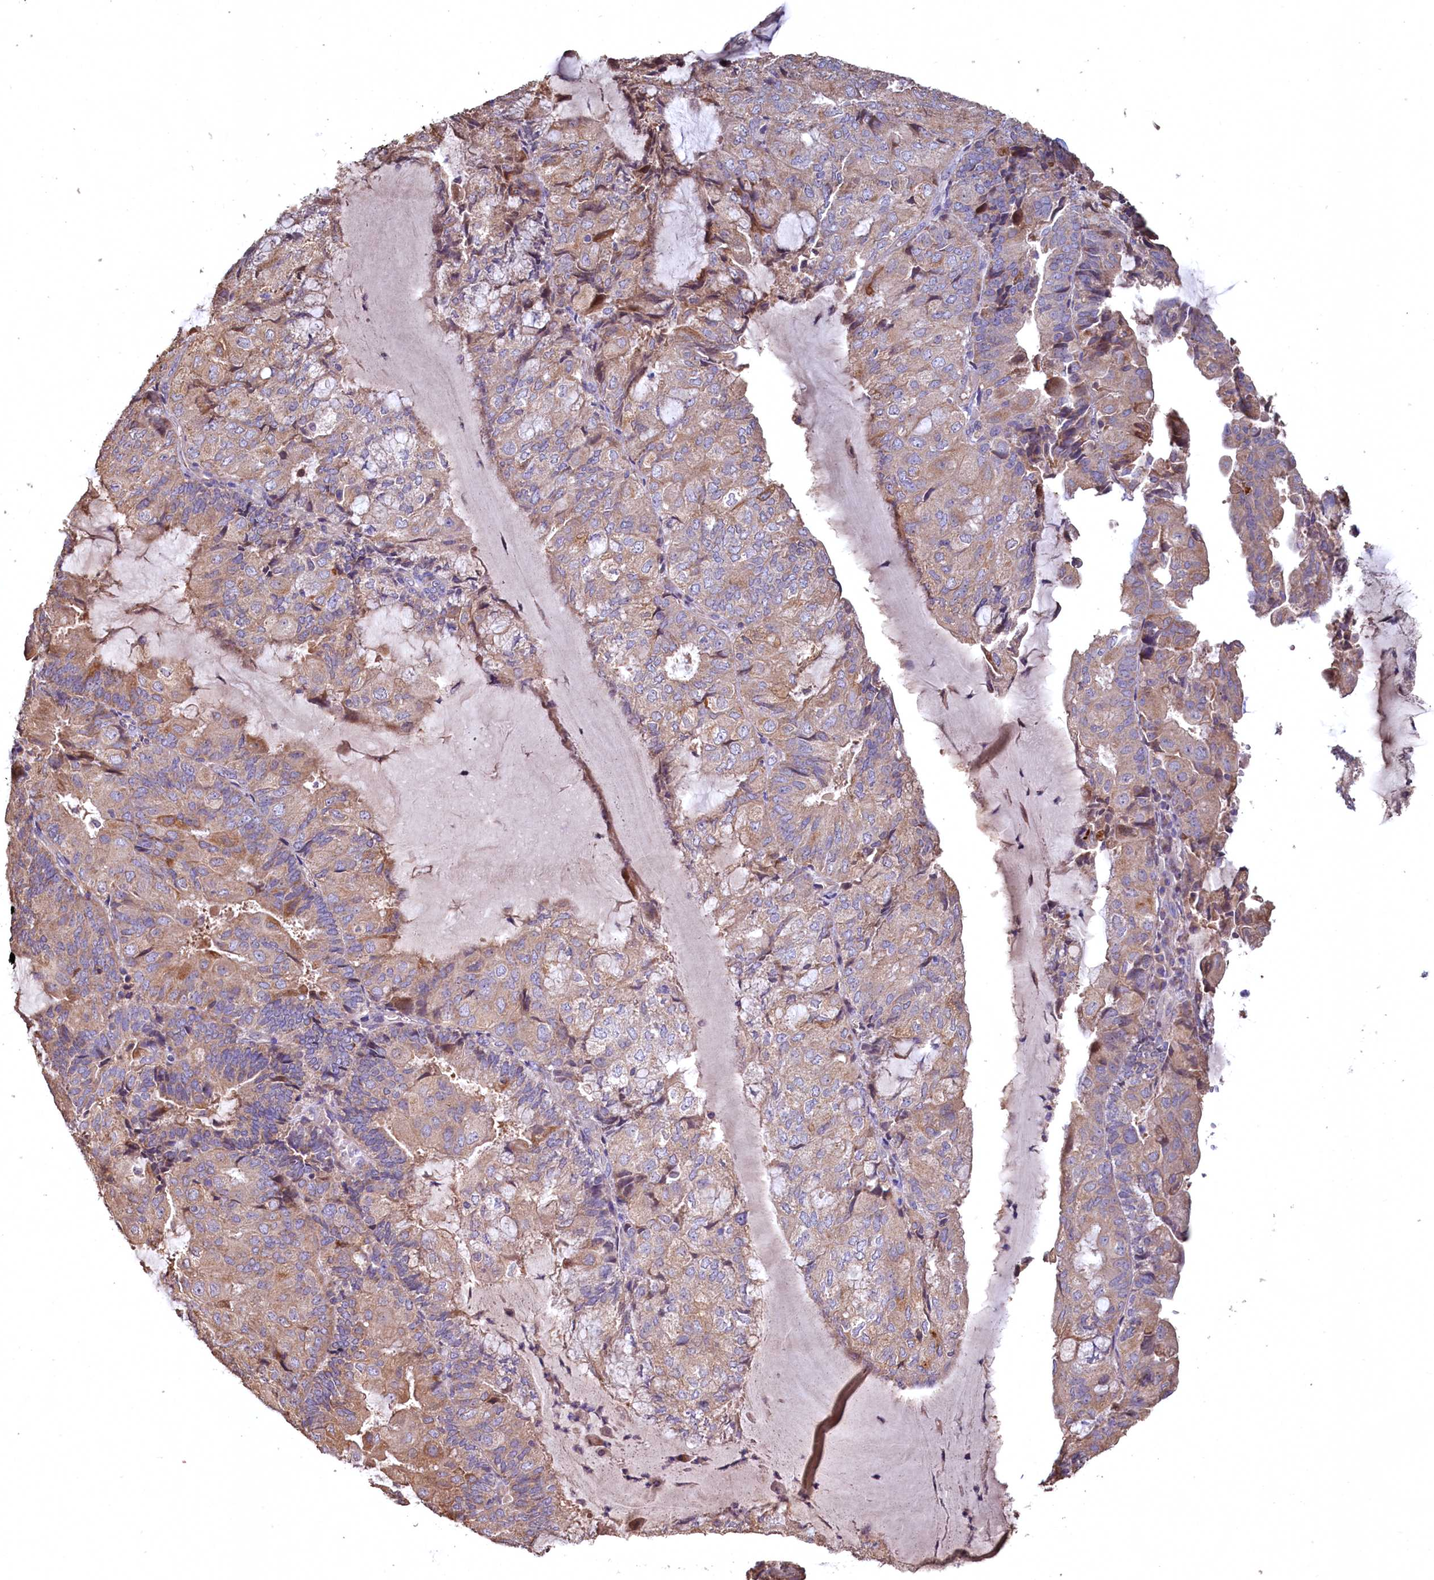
{"staining": {"intensity": "weak", "quantity": "<25%", "location": "cytoplasmic/membranous"}, "tissue": "endometrial cancer", "cell_type": "Tumor cells", "image_type": "cancer", "snomed": [{"axis": "morphology", "description": "Adenocarcinoma, NOS"}, {"axis": "topography", "description": "Endometrium"}], "caption": "This photomicrograph is of endometrial adenocarcinoma stained with IHC to label a protein in brown with the nuclei are counter-stained blue. There is no positivity in tumor cells.", "gene": "FUNDC1", "patient": {"sex": "female", "age": 81}}